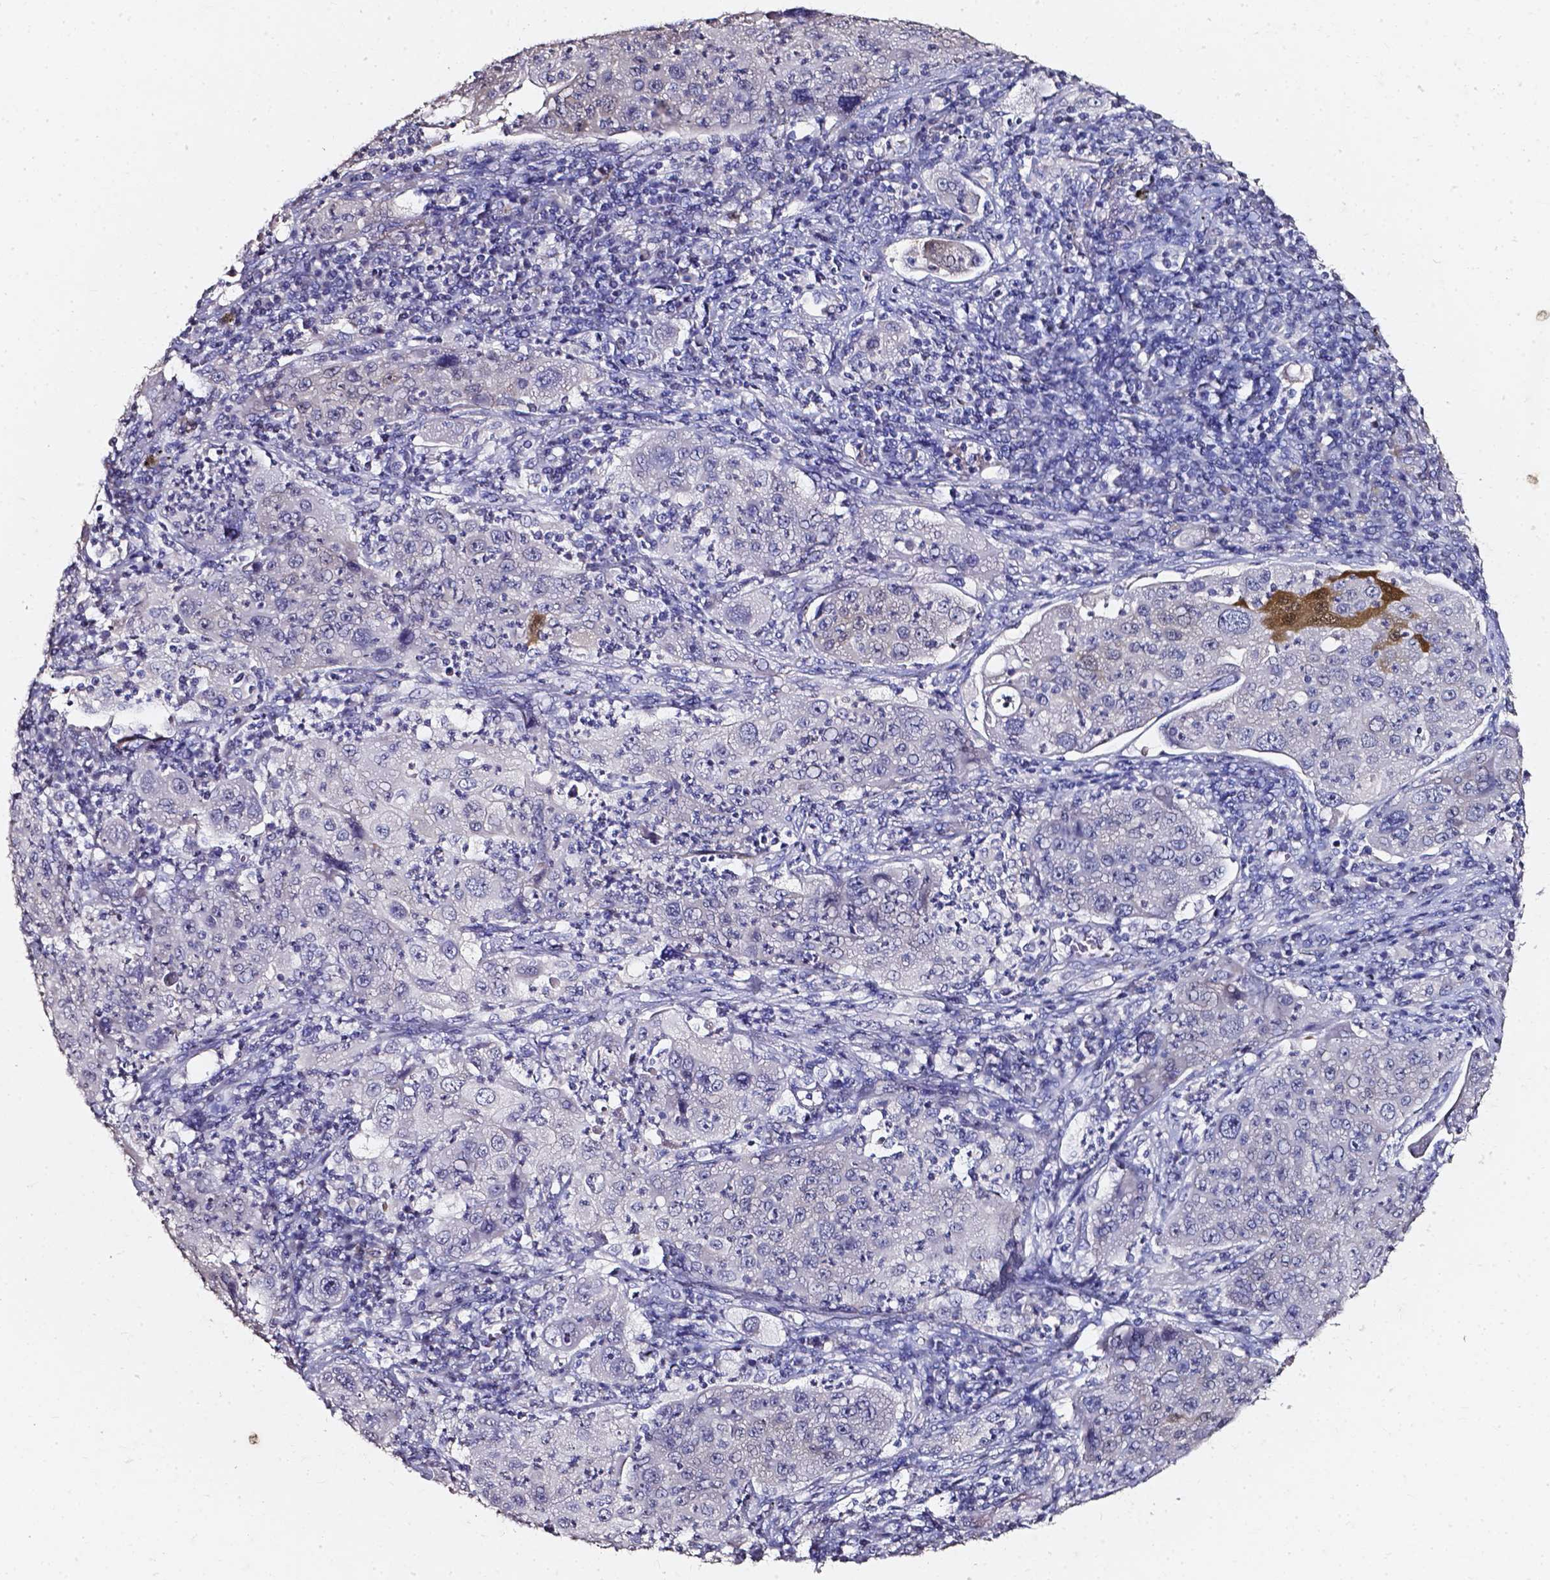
{"staining": {"intensity": "moderate", "quantity": "<25%", "location": "cytoplasmic/membranous,nuclear"}, "tissue": "lung cancer", "cell_type": "Tumor cells", "image_type": "cancer", "snomed": [{"axis": "morphology", "description": "Squamous cell carcinoma, NOS"}, {"axis": "topography", "description": "Lung"}], "caption": "About <25% of tumor cells in lung squamous cell carcinoma exhibit moderate cytoplasmic/membranous and nuclear protein expression as visualized by brown immunohistochemical staining.", "gene": "AKR1B10", "patient": {"sex": "female", "age": 59}}